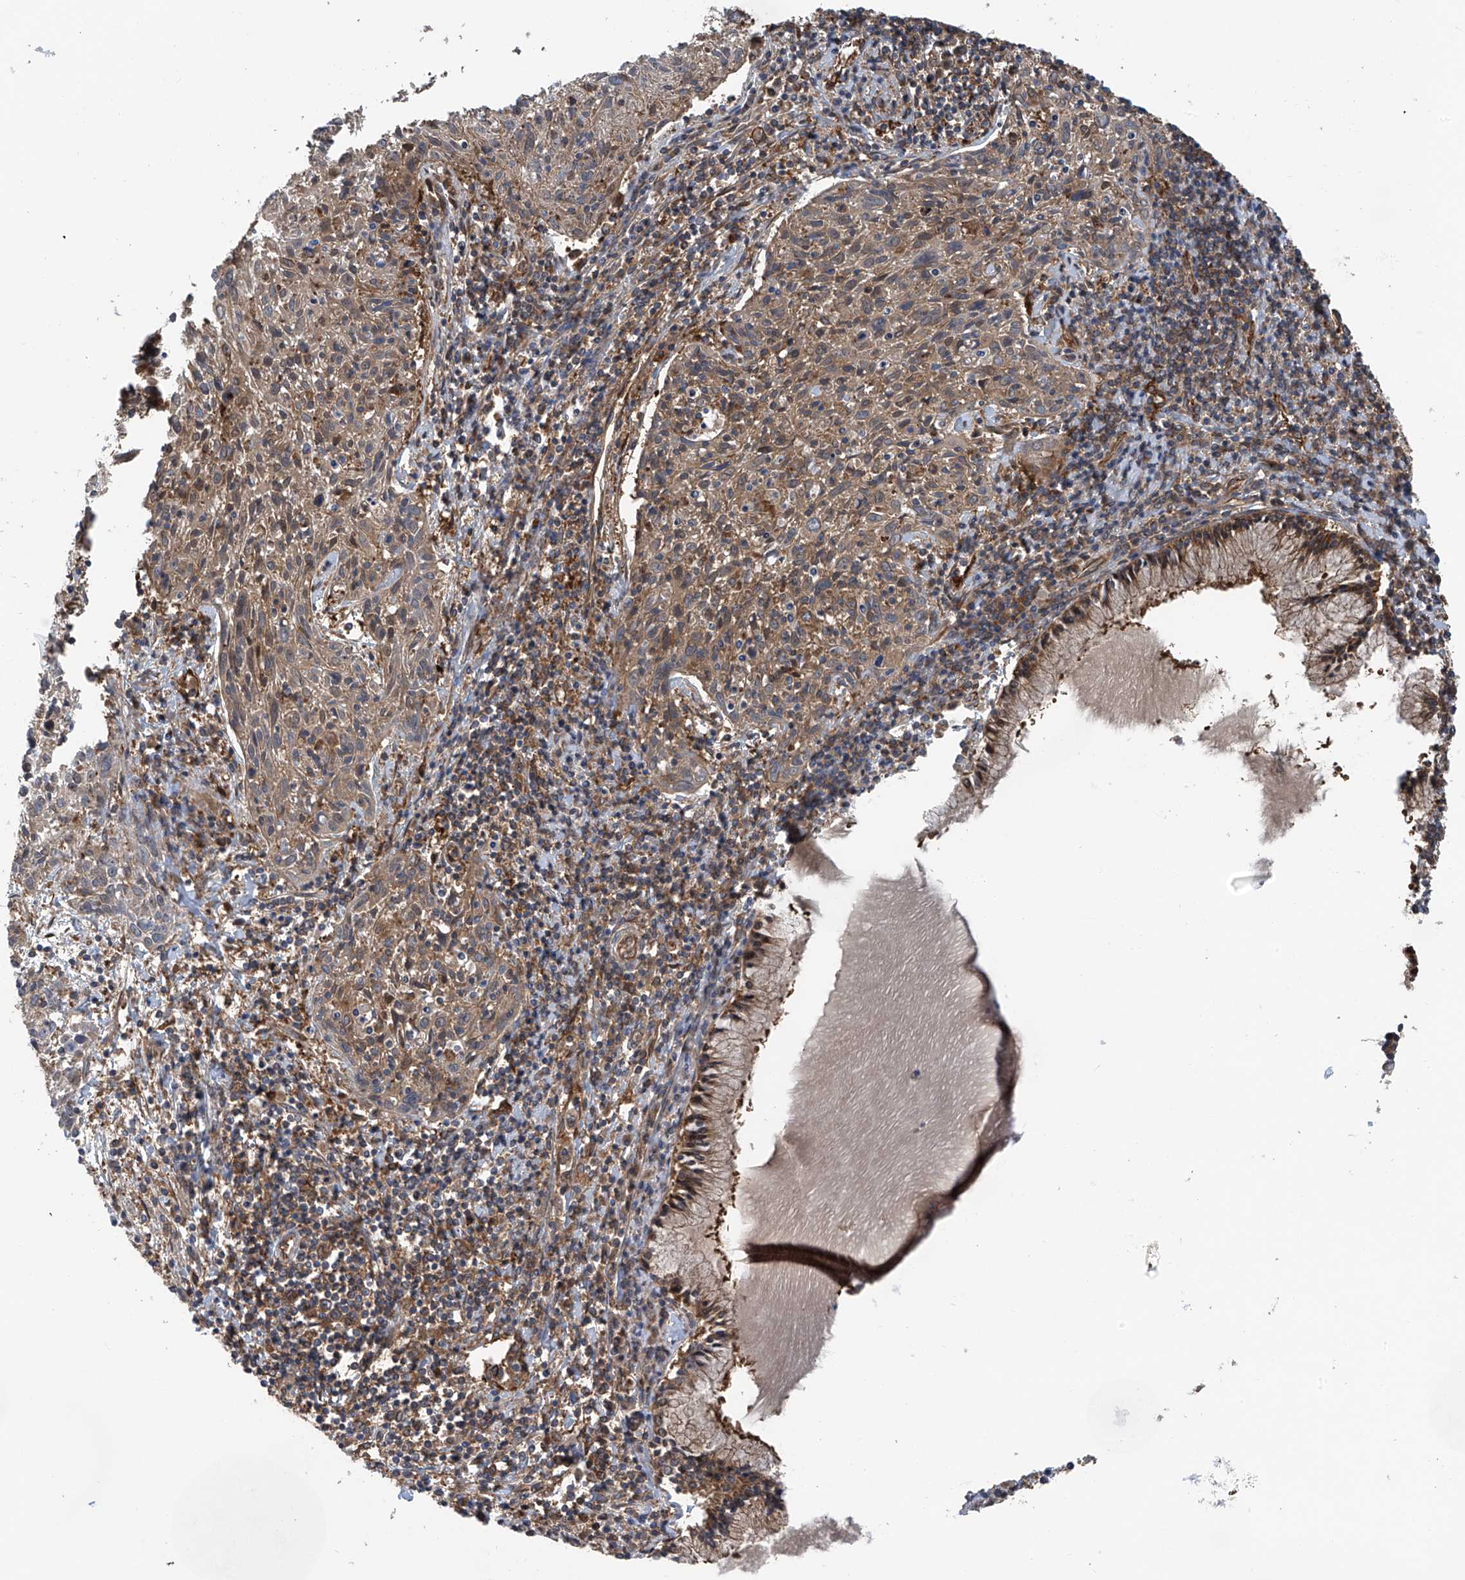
{"staining": {"intensity": "weak", "quantity": "25%-75%", "location": "cytoplasmic/membranous"}, "tissue": "cervical cancer", "cell_type": "Tumor cells", "image_type": "cancer", "snomed": [{"axis": "morphology", "description": "Squamous cell carcinoma, NOS"}, {"axis": "topography", "description": "Cervix"}], "caption": "Protein staining reveals weak cytoplasmic/membranous positivity in about 25%-75% of tumor cells in cervical cancer.", "gene": "CHPF", "patient": {"sex": "female", "age": 51}}